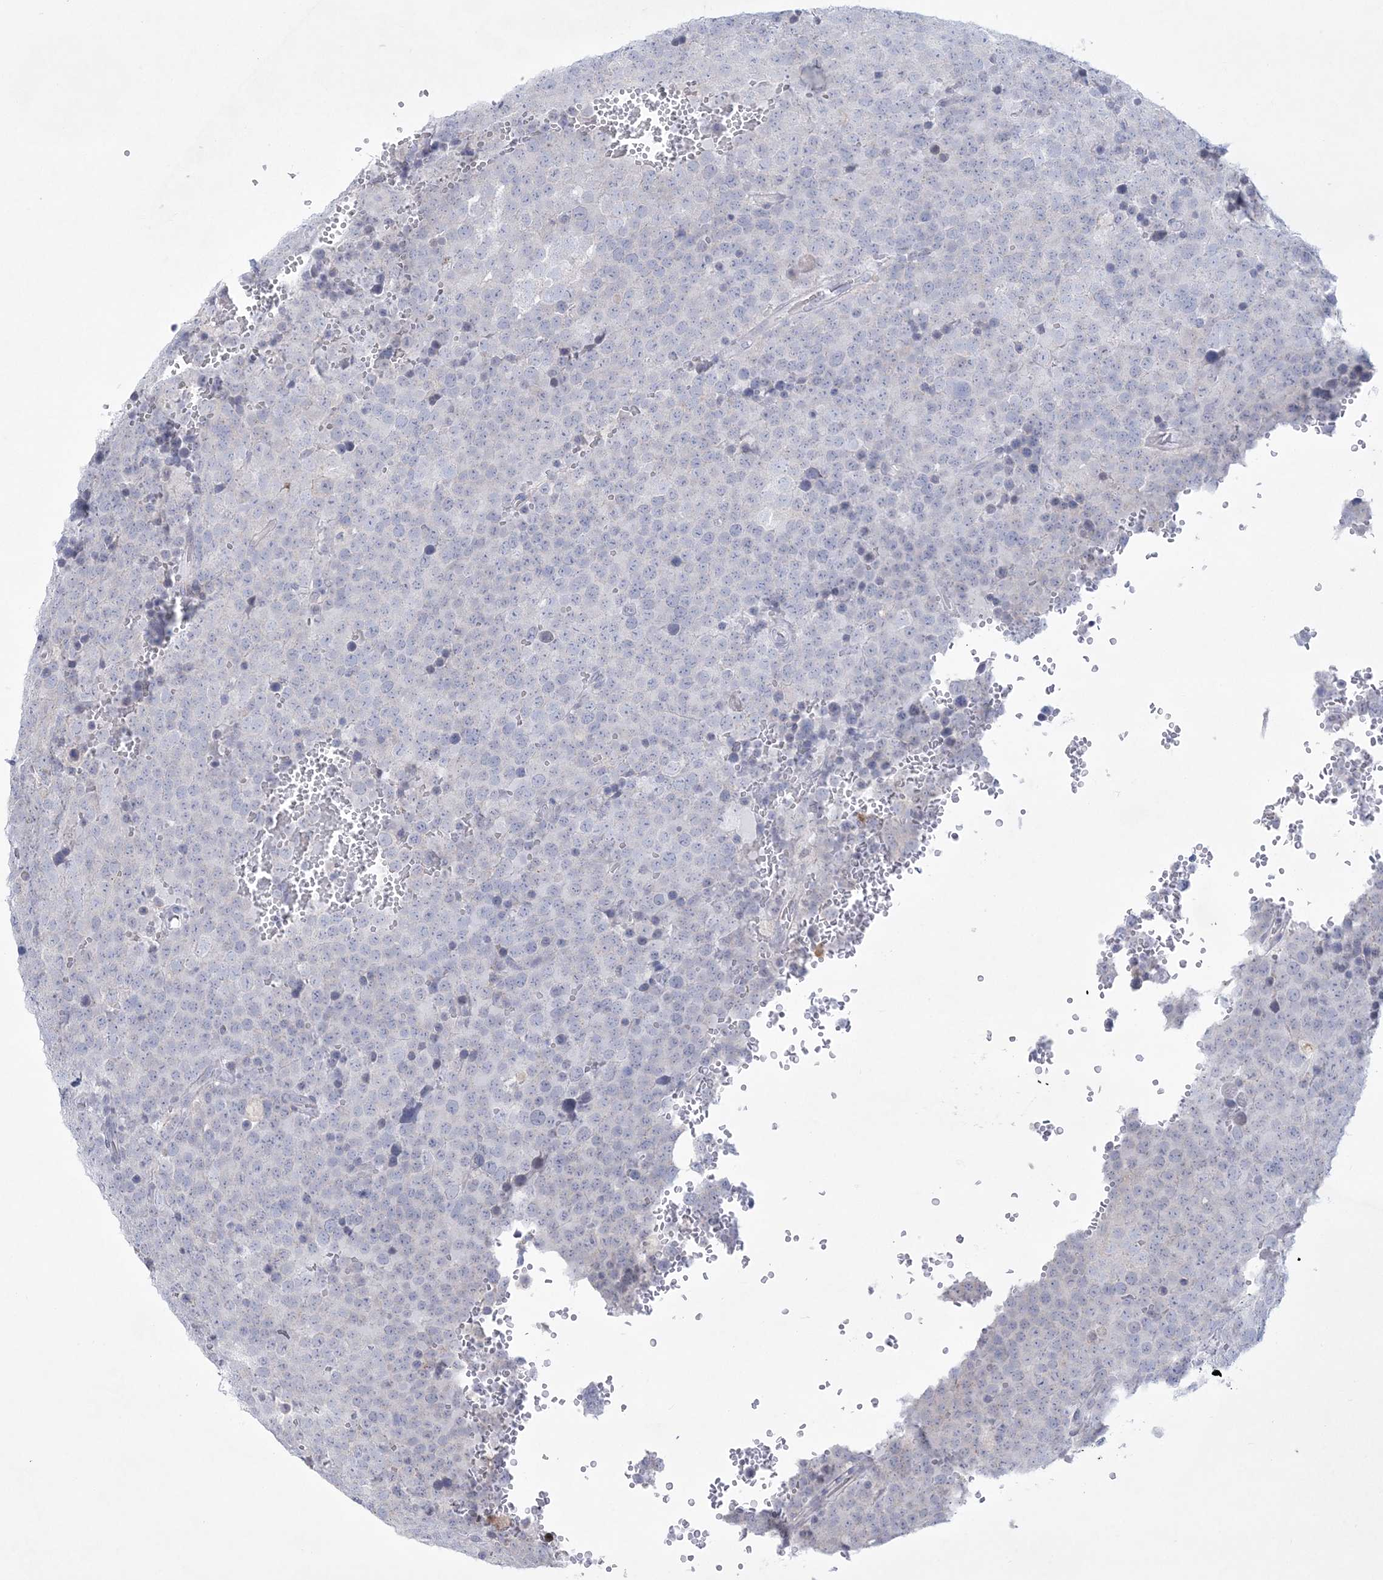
{"staining": {"intensity": "negative", "quantity": "none", "location": "none"}, "tissue": "testis cancer", "cell_type": "Tumor cells", "image_type": "cancer", "snomed": [{"axis": "morphology", "description": "Seminoma, NOS"}, {"axis": "topography", "description": "Testis"}], "caption": "DAB (3,3'-diaminobenzidine) immunohistochemical staining of human testis seminoma reveals no significant staining in tumor cells. (Immunohistochemistry, brightfield microscopy, high magnification).", "gene": "WDR27", "patient": {"sex": "male", "age": 71}}